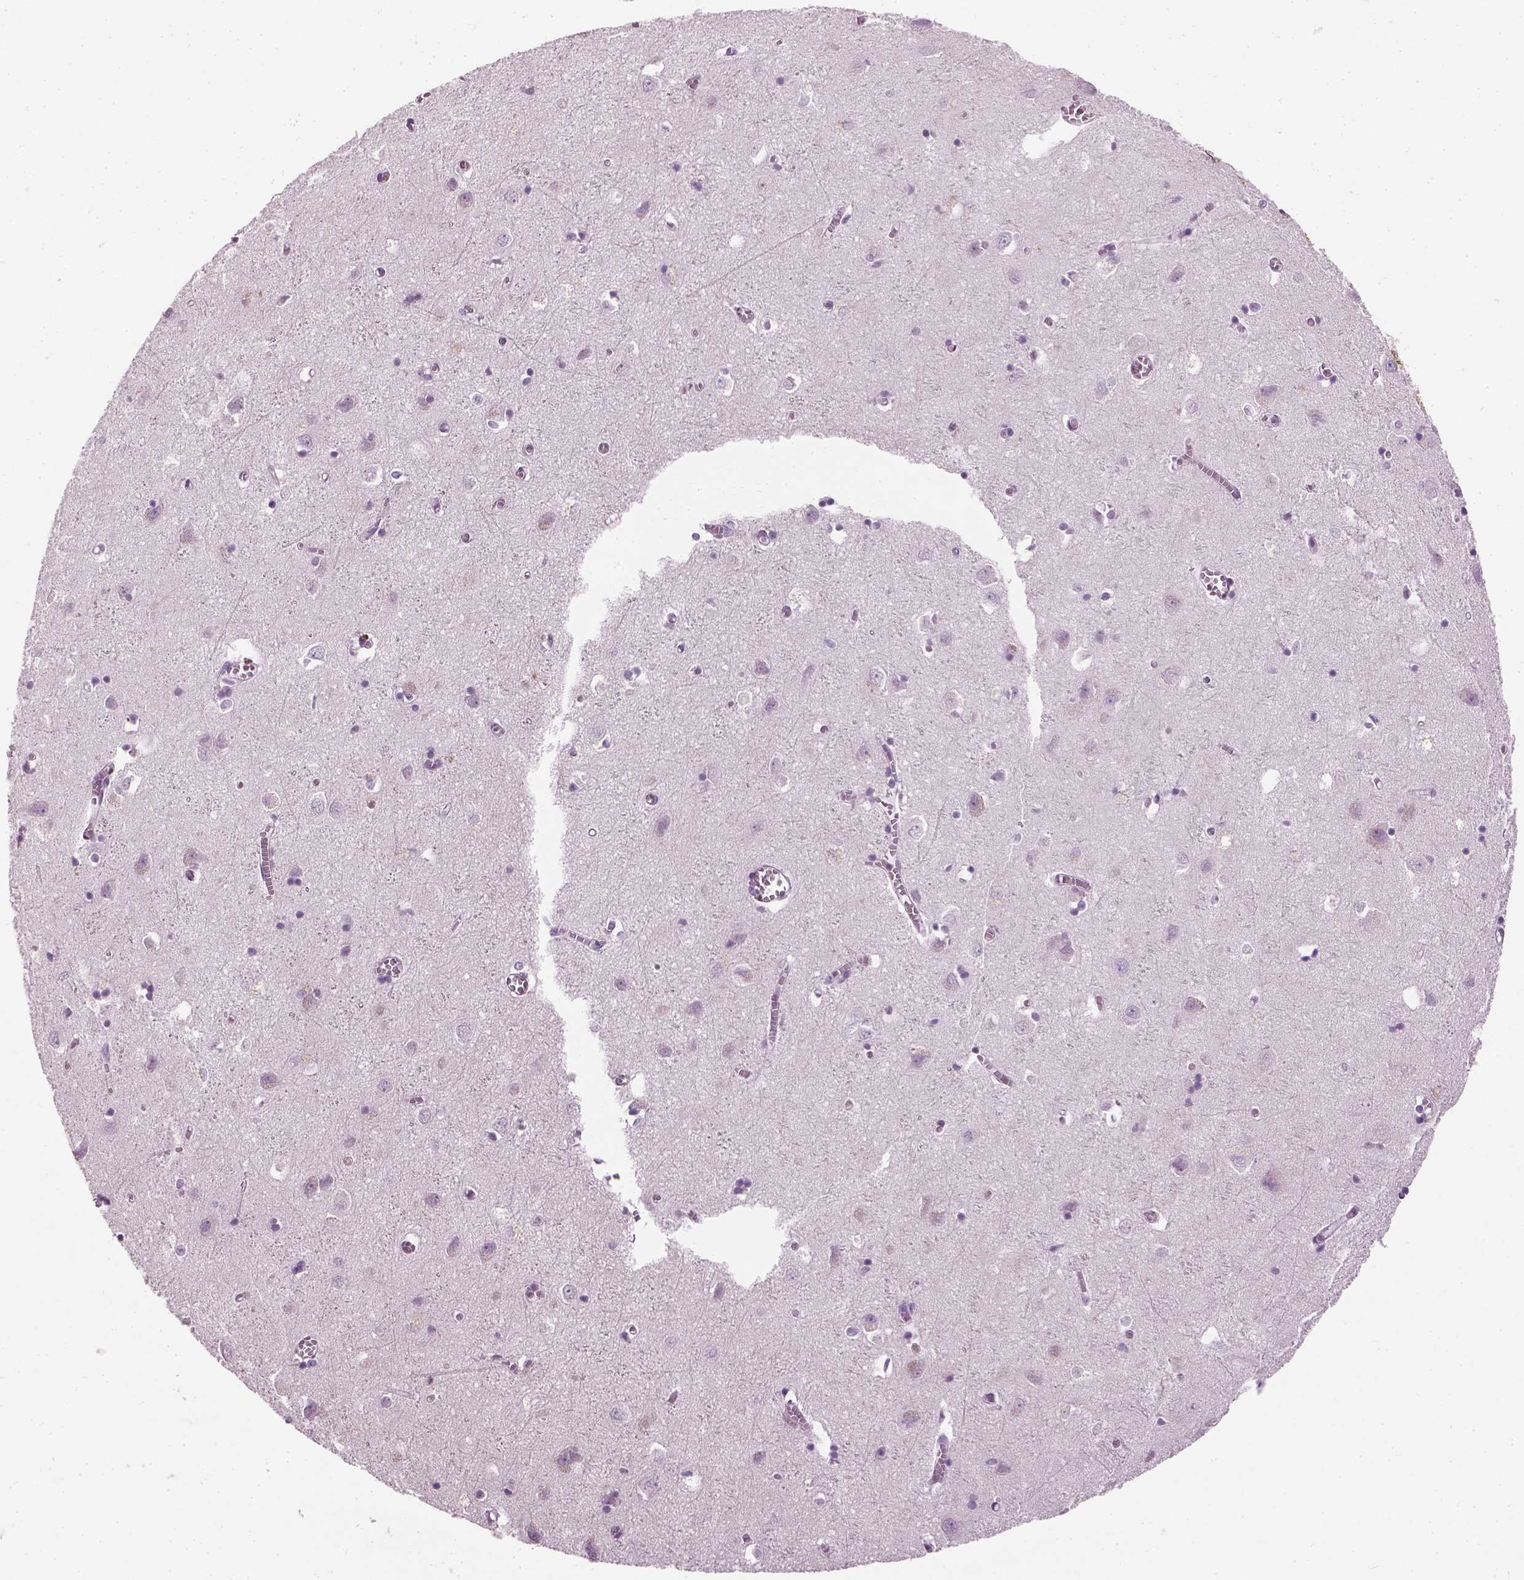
{"staining": {"intensity": "negative", "quantity": "none", "location": "none"}, "tissue": "cerebral cortex", "cell_type": "Endothelial cells", "image_type": "normal", "snomed": [{"axis": "morphology", "description": "Normal tissue, NOS"}, {"axis": "topography", "description": "Cerebral cortex"}], "caption": "An IHC micrograph of normal cerebral cortex is shown. There is no staining in endothelial cells of cerebral cortex. Brightfield microscopy of IHC stained with DAB (3,3'-diaminobenzidine) (brown) and hematoxylin (blue), captured at high magnification.", "gene": "TH", "patient": {"sex": "male", "age": 70}}